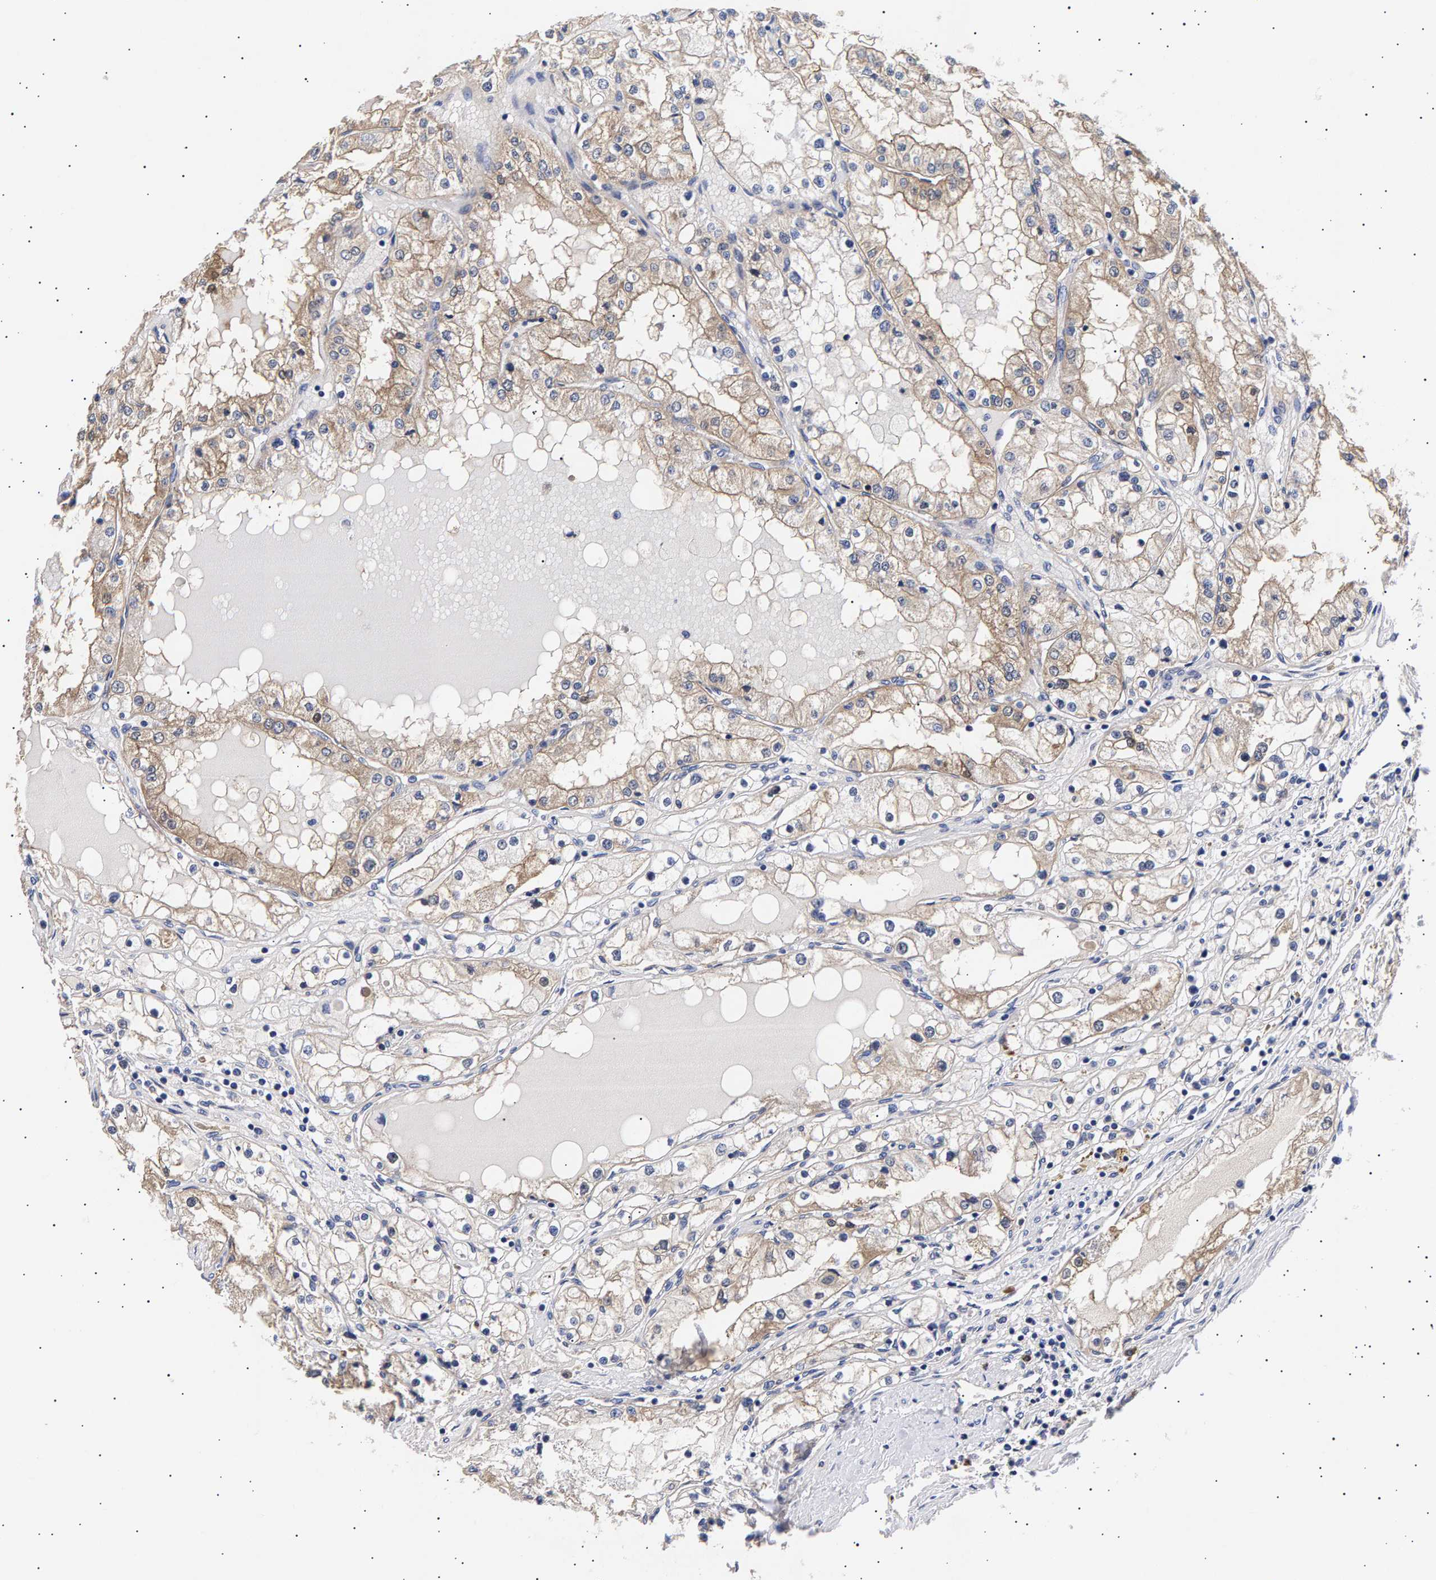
{"staining": {"intensity": "weak", "quantity": "25%-75%", "location": "cytoplasmic/membranous"}, "tissue": "renal cancer", "cell_type": "Tumor cells", "image_type": "cancer", "snomed": [{"axis": "morphology", "description": "Adenocarcinoma, NOS"}, {"axis": "topography", "description": "Kidney"}], "caption": "The photomicrograph reveals a brown stain indicating the presence of a protein in the cytoplasmic/membranous of tumor cells in adenocarcinoma (renal).", "gene": "ANKRD40", "patient": {"sex": "male", "age": 68}}